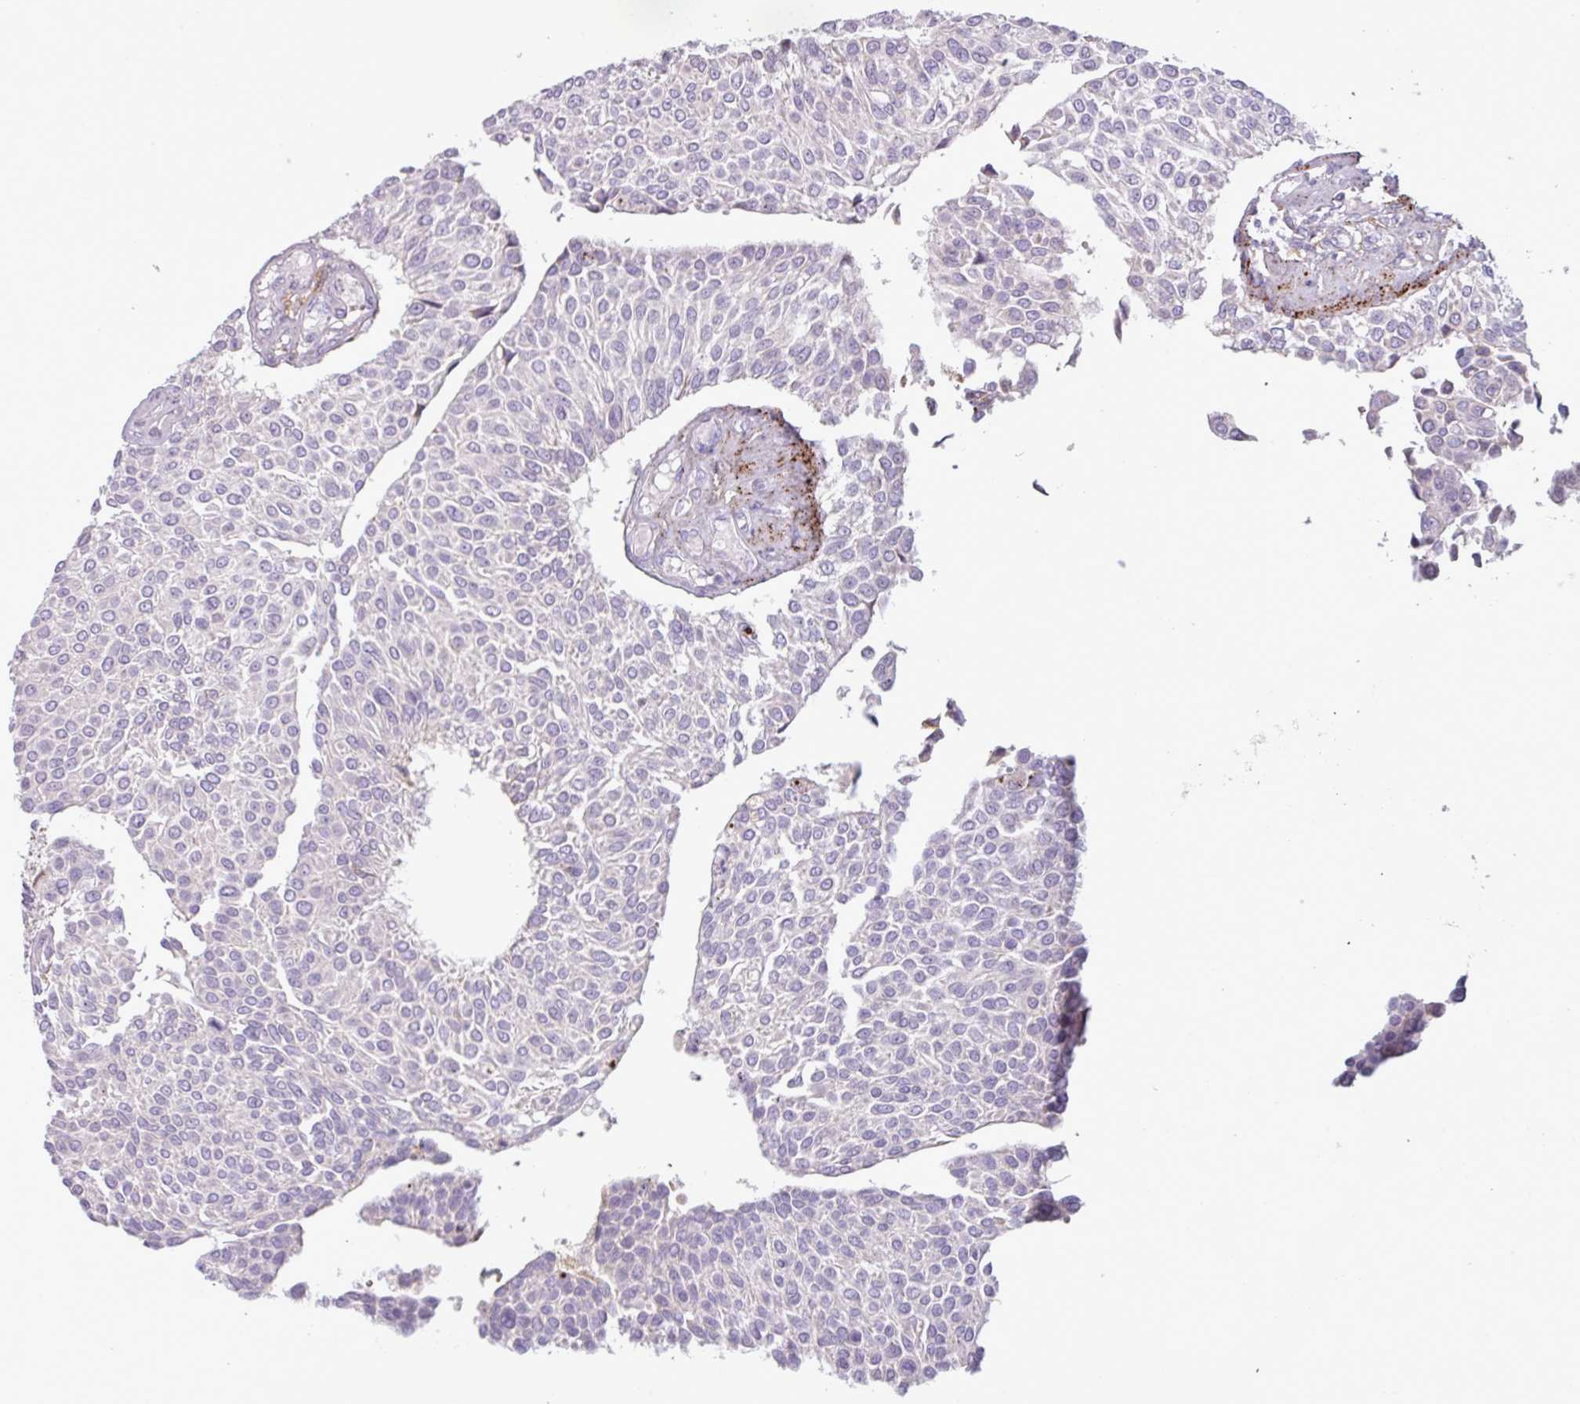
{"staining": {"intensity": "negative", "quantity": "none", "location": "none"}, "tissue": "urothelial cancer", "cell_type": "Tumor cells", "image_type": "cancer", "snomed": [{"axis": "morphology", "description": "Urothelial carcinoma, NOS"}, {"axis": "topography", "description": "Urinary bladder"}], "caption": "Immunohistochemical staining of human transitional cell carcinoma exhibits no significant staining in tumor cells.", "gene": "C4B", "patient": {"sex": "male", "age": 55}}